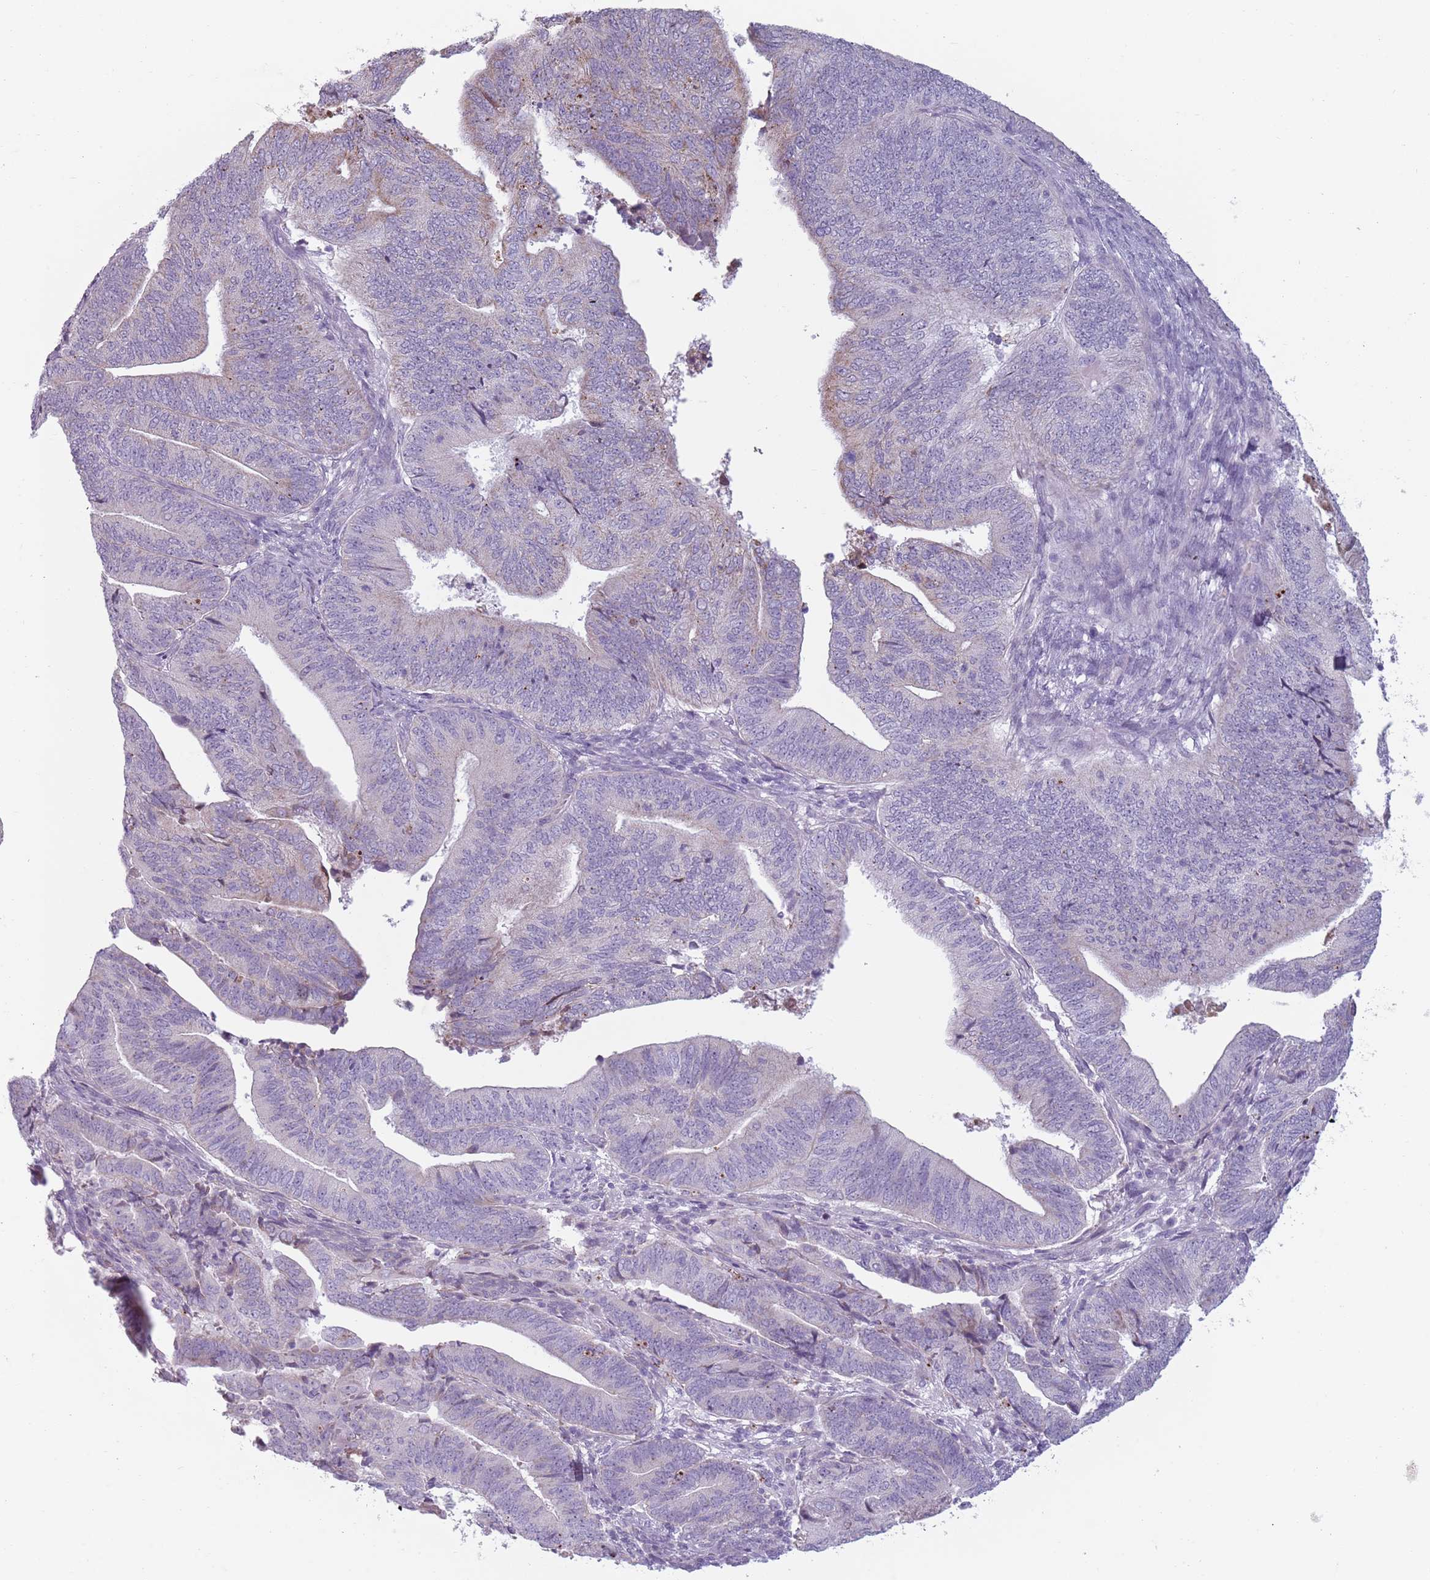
{"staining": {"intensity": "negative", "quantity": "none", "location": "none"}, "tissue": "endometrial cancer", "cell_type": "Tumor cells", "image_type": "cancer", "snomed": [{"axis": "morphology", "description": "Adenocarcinoma, NOS"}, {"axis": "topography", "description": "Endometrium"}], "caption": "Tumor cells are negative for protein expression in human endometrial cancer (adenocarcinoma).", "gene": "MEGF8", "patient": {"sex": "female", "age": 70}}